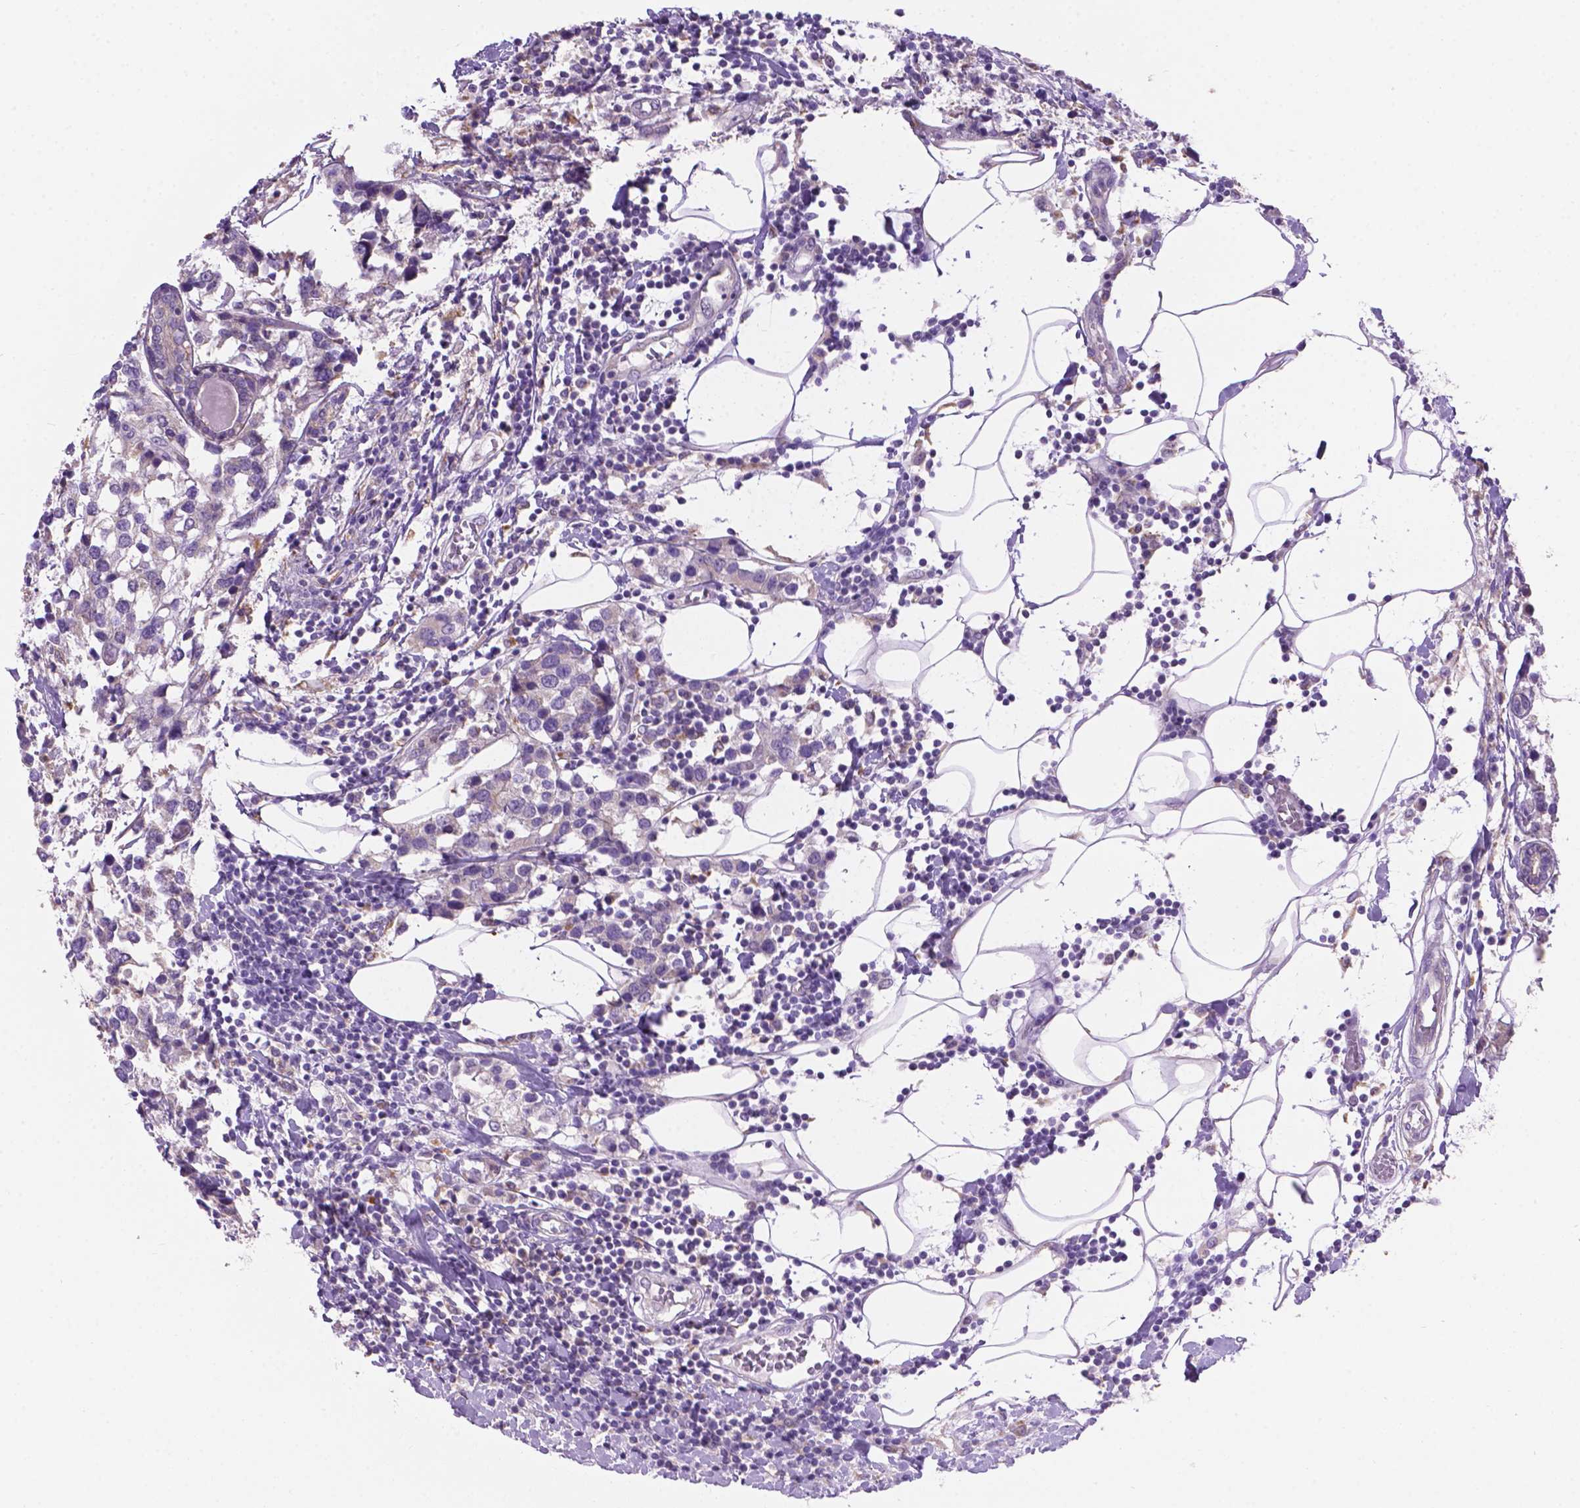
{"staining": {"intensity": "negative", "quantity": "none", "location": "none"}, "tissue": "breast cancer", "cell_type": "Tumor cells", "image_type": "cancer", "snomed": [{"axis": "morphology", "description": "Lobular carcinoma"}, {"axis": "topography", "description": "Breast"}], "caption": "DAB (3,3'-diaminobenzidine) immunohistochemical staining of lobular carcinoma (breast) exhibits no significant staining in tumor cells.", "gene": "CDH7", "patient": {"sex": "female", "age": 59}}